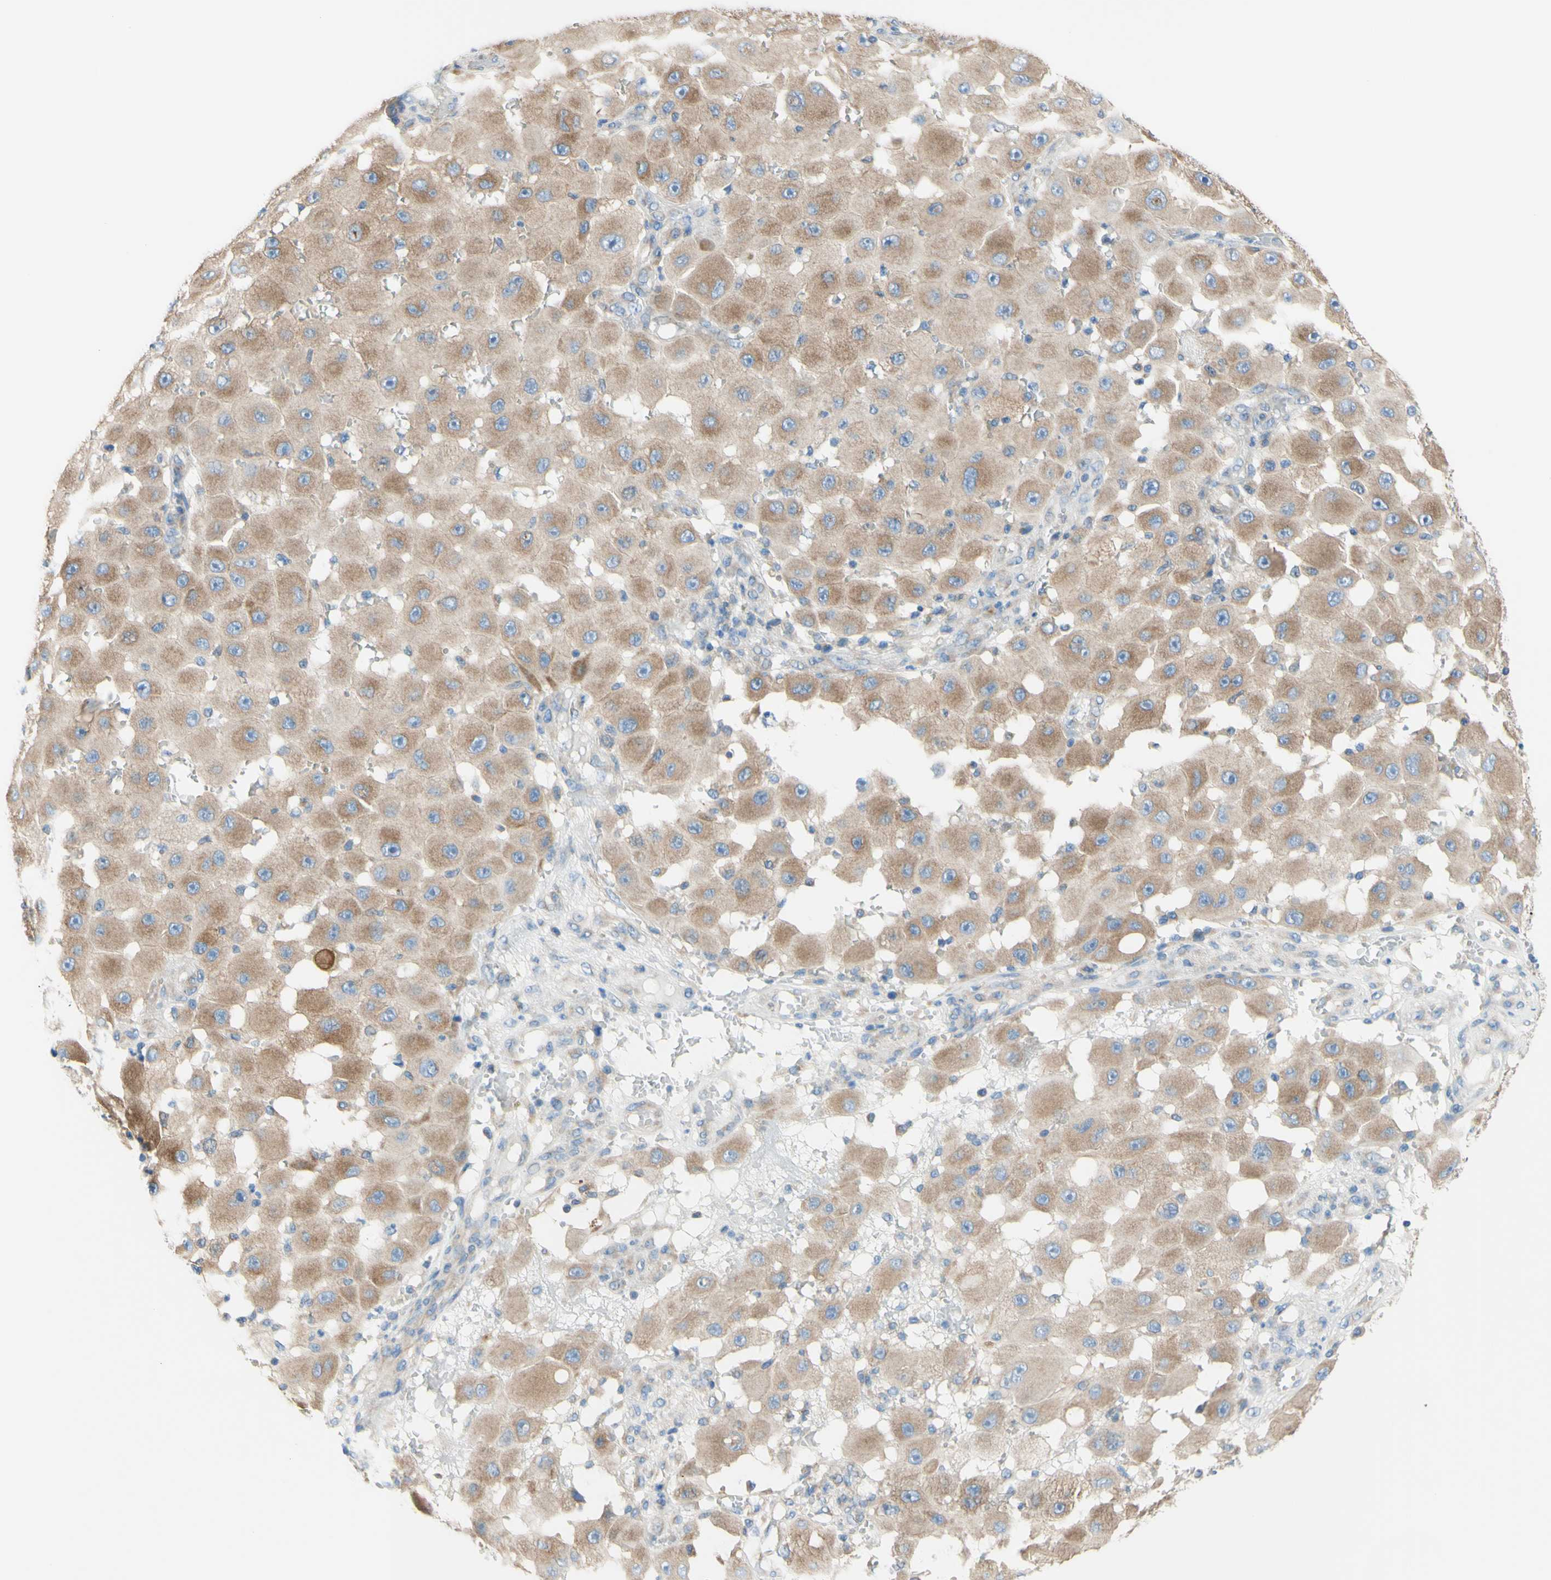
{"staining": {"intensity": "moderate", "quantity": ">75%", "location": "cytoplasmic/membranous"}, "tissue": "melanoma", "cell_type": "Tumor cells", "image_type": "cancer", "snomed": [{"axis": "morphology", "description": "Malignant melanoma, NOS"}, {"axis": "topography", "description": "Skin"}], "caption": "Immunohistochemical staining of malignant melanoma displays medium levels of moderate cytoplasmic/membranous positivity in about >75% of tumor cells.", "gene": "RETREG2", "patient": {"sex": "female", "age": 81}}